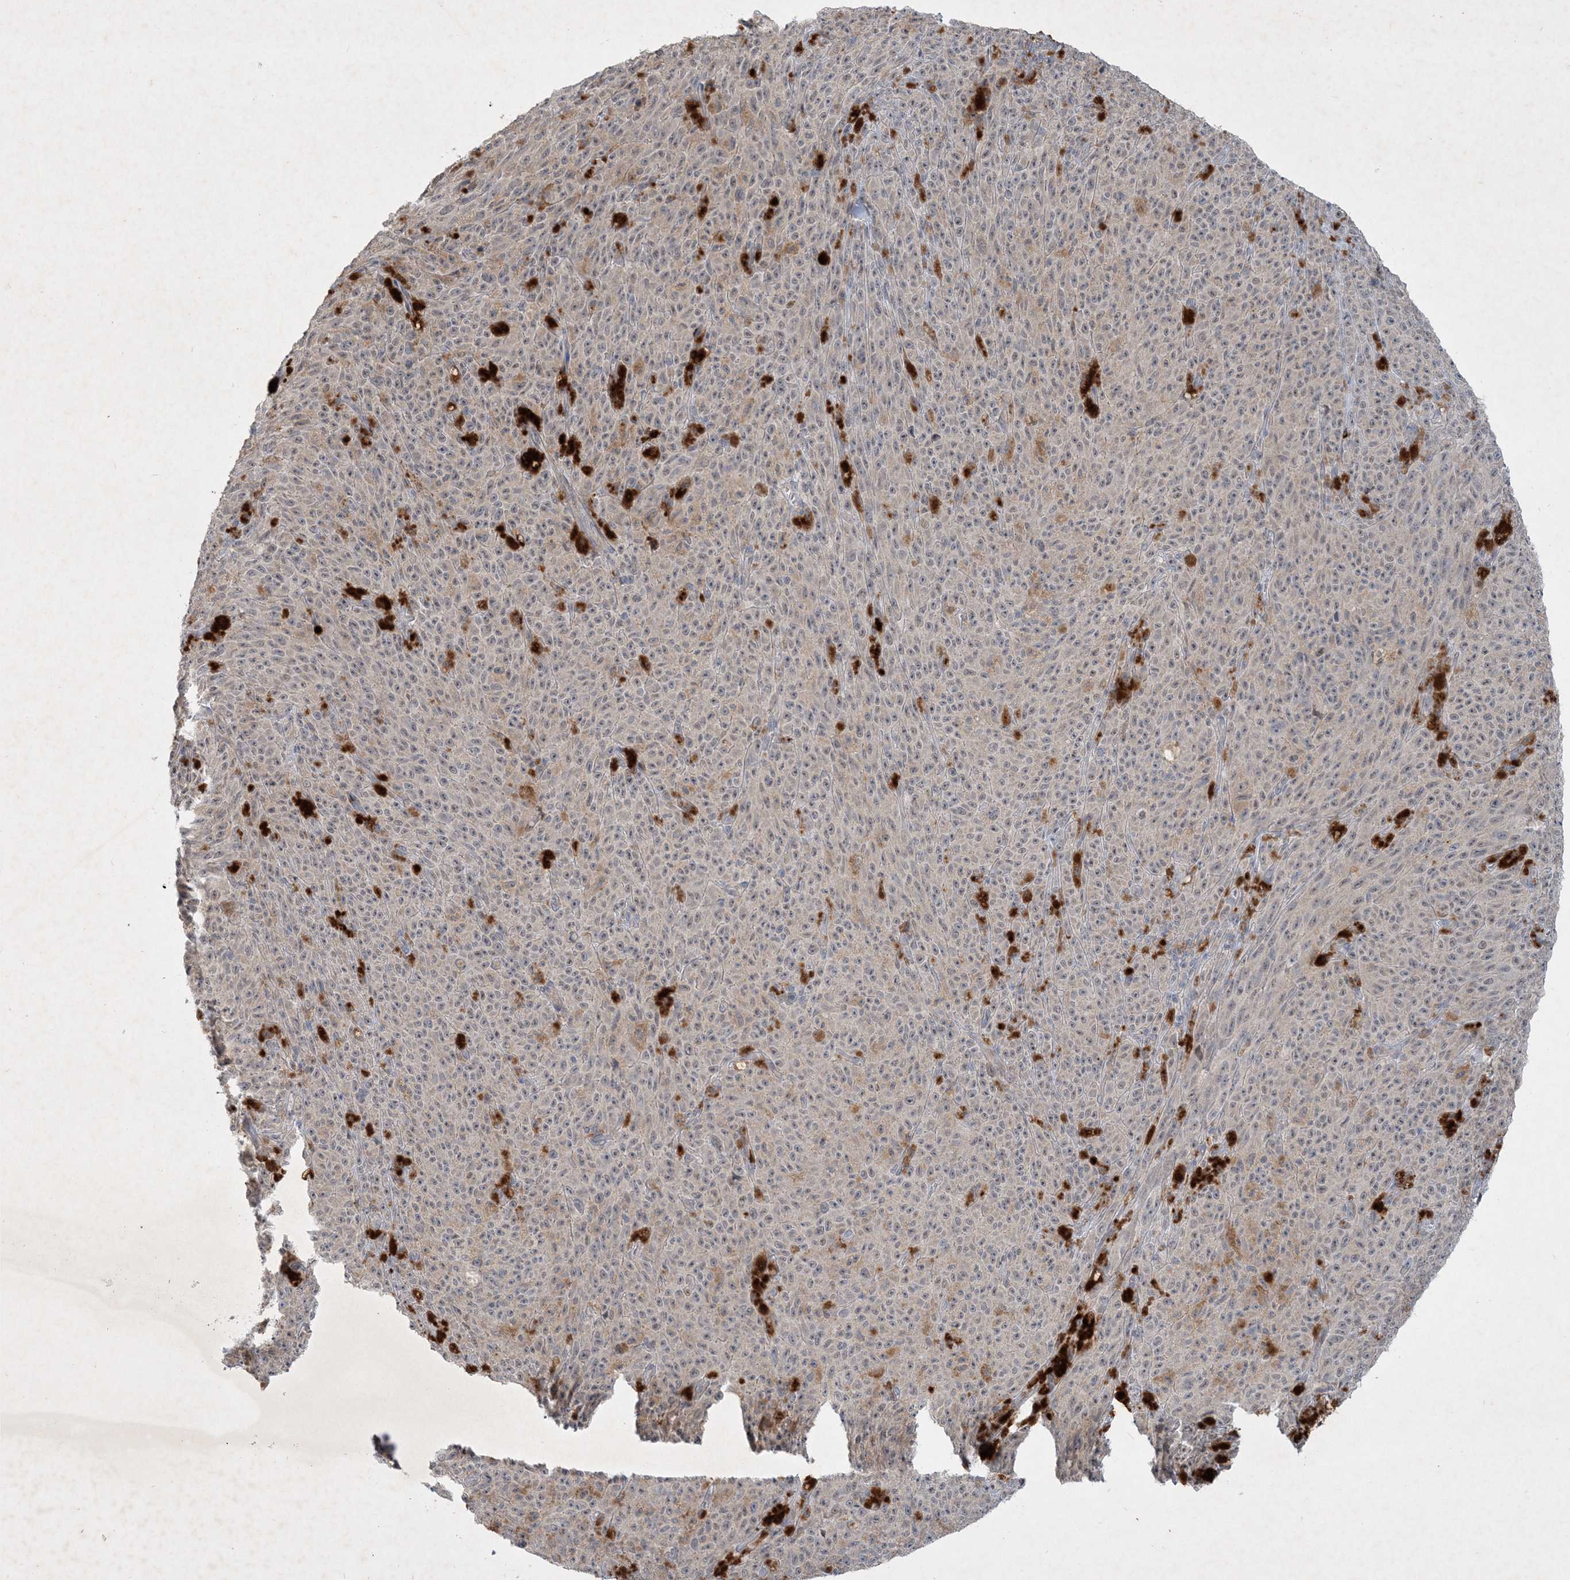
{"staining": {"intensity": "negative", "quantity": "none", "location": "none"}, "tissue": "melanoma", "cell_type": "Tumor cells", "image_type": "cancer", "snomed": [{"axis": "morphology", "description": "Malignant melanoma, NOS"}, {"axis": "topography", "description": "Skin"}], "caption": "This is an immunohistochemistry photomicrograph of malignant melanoma. There is no positivity in tumor cells.", "gene": "THG1L", "patient": {"sex": "female", "age": 82}}